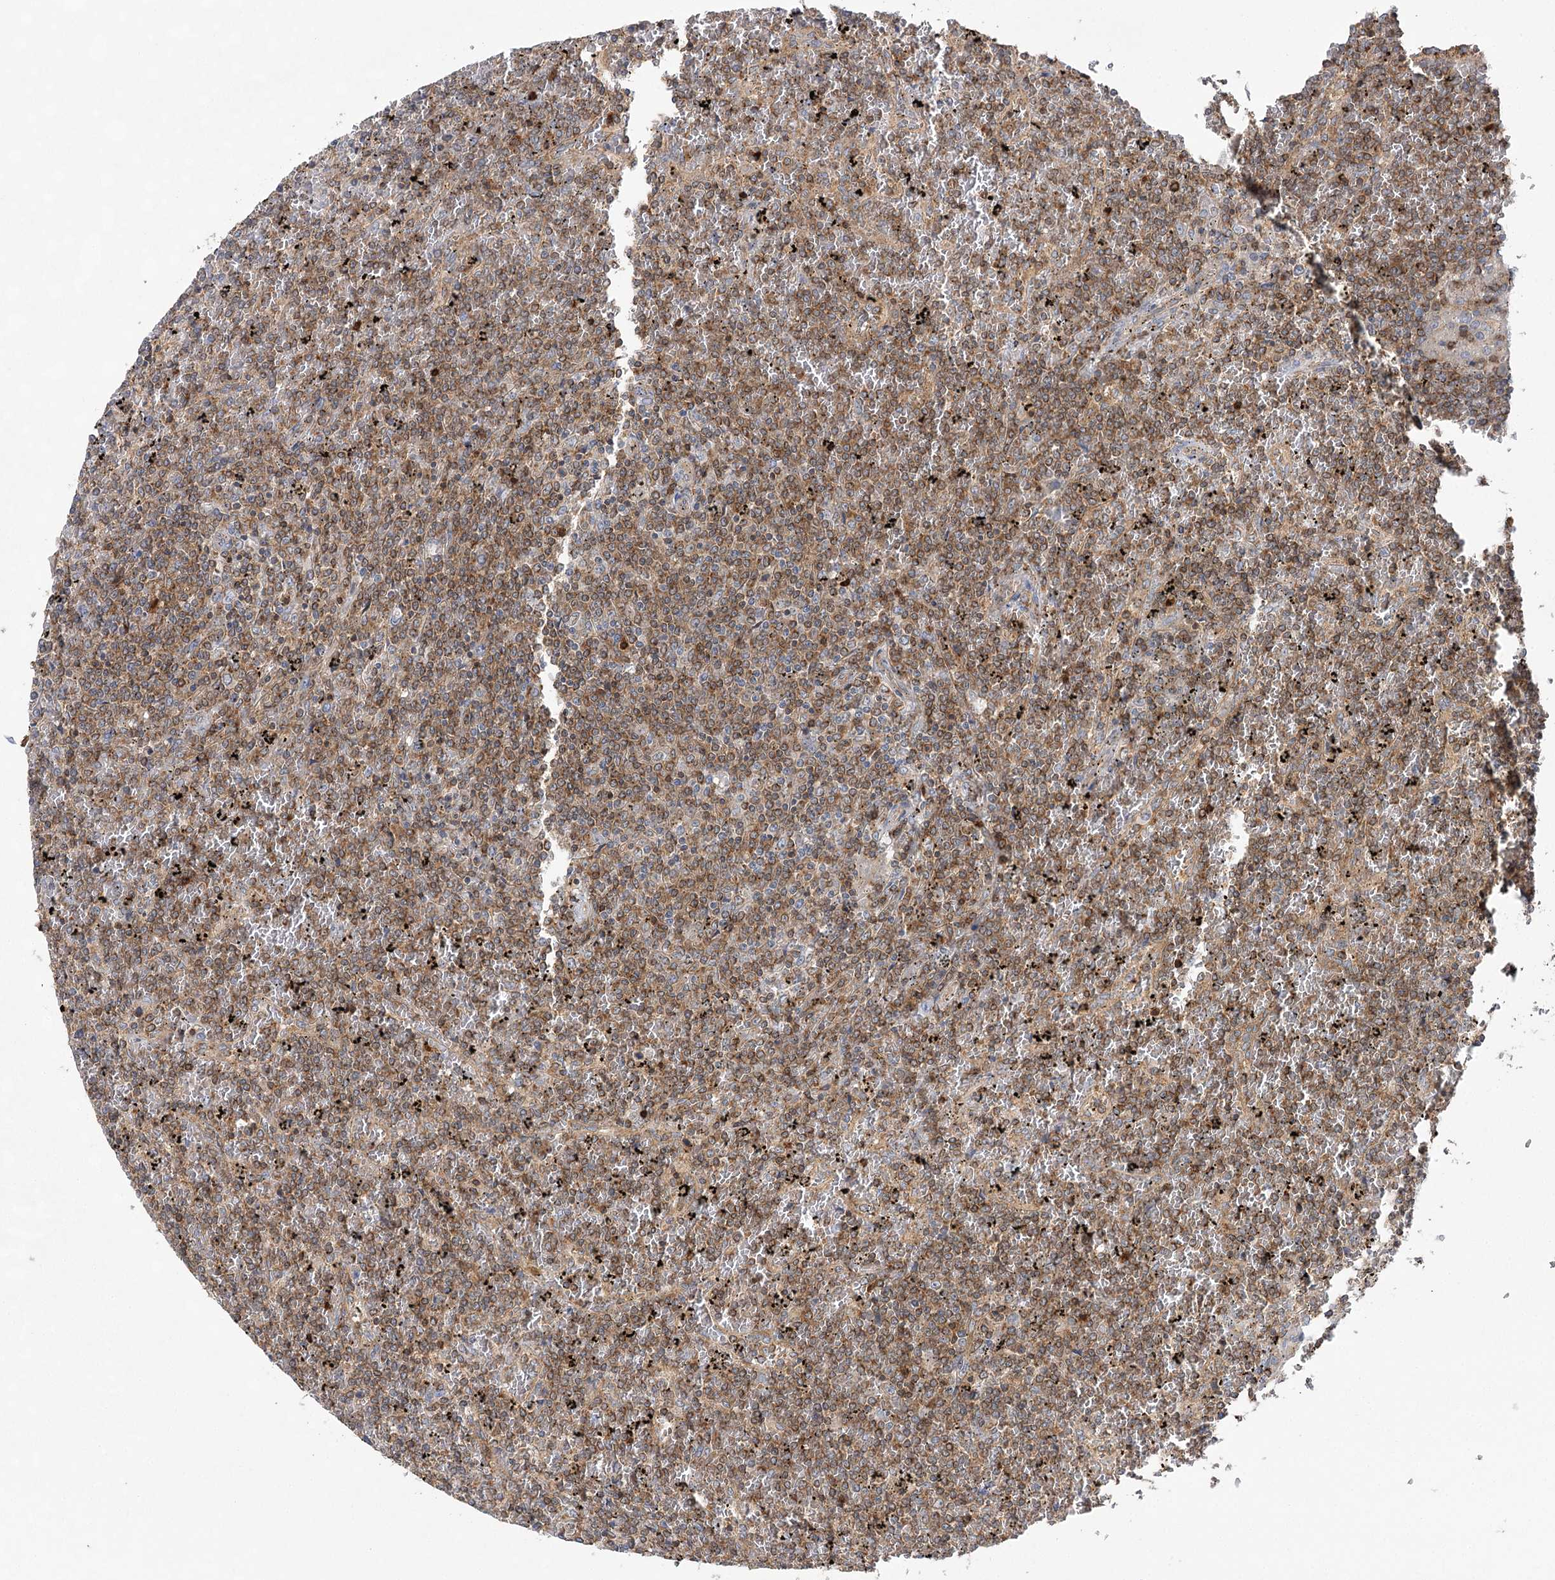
{"staining": {"intensity": "moderate", "quantity": ">75%", "location": "cytoplasmic/membranous"}, "tissue": "lymphoma", "cell_type": "Tumor cells", "image_type": "cancer", "snomed": [{"axis": "morphology", "description": "Malignant lymphoma, non-Hodgkin's type, Low grade"}, {"axis": "topography", "description": "Spleen"}], "caption": "Immunohistochemistry (IHC) (DAB (3,3'-diaminobenzidine)) staining of malignant lymphoma, non-Hodgkin's type (low-grade) exhibits moderate cytoplasmic/membranous protein staining in approximately >75% of tumor cells.", "gene": "VPS37B", "patient": {"sex": "female", "age": 19}}